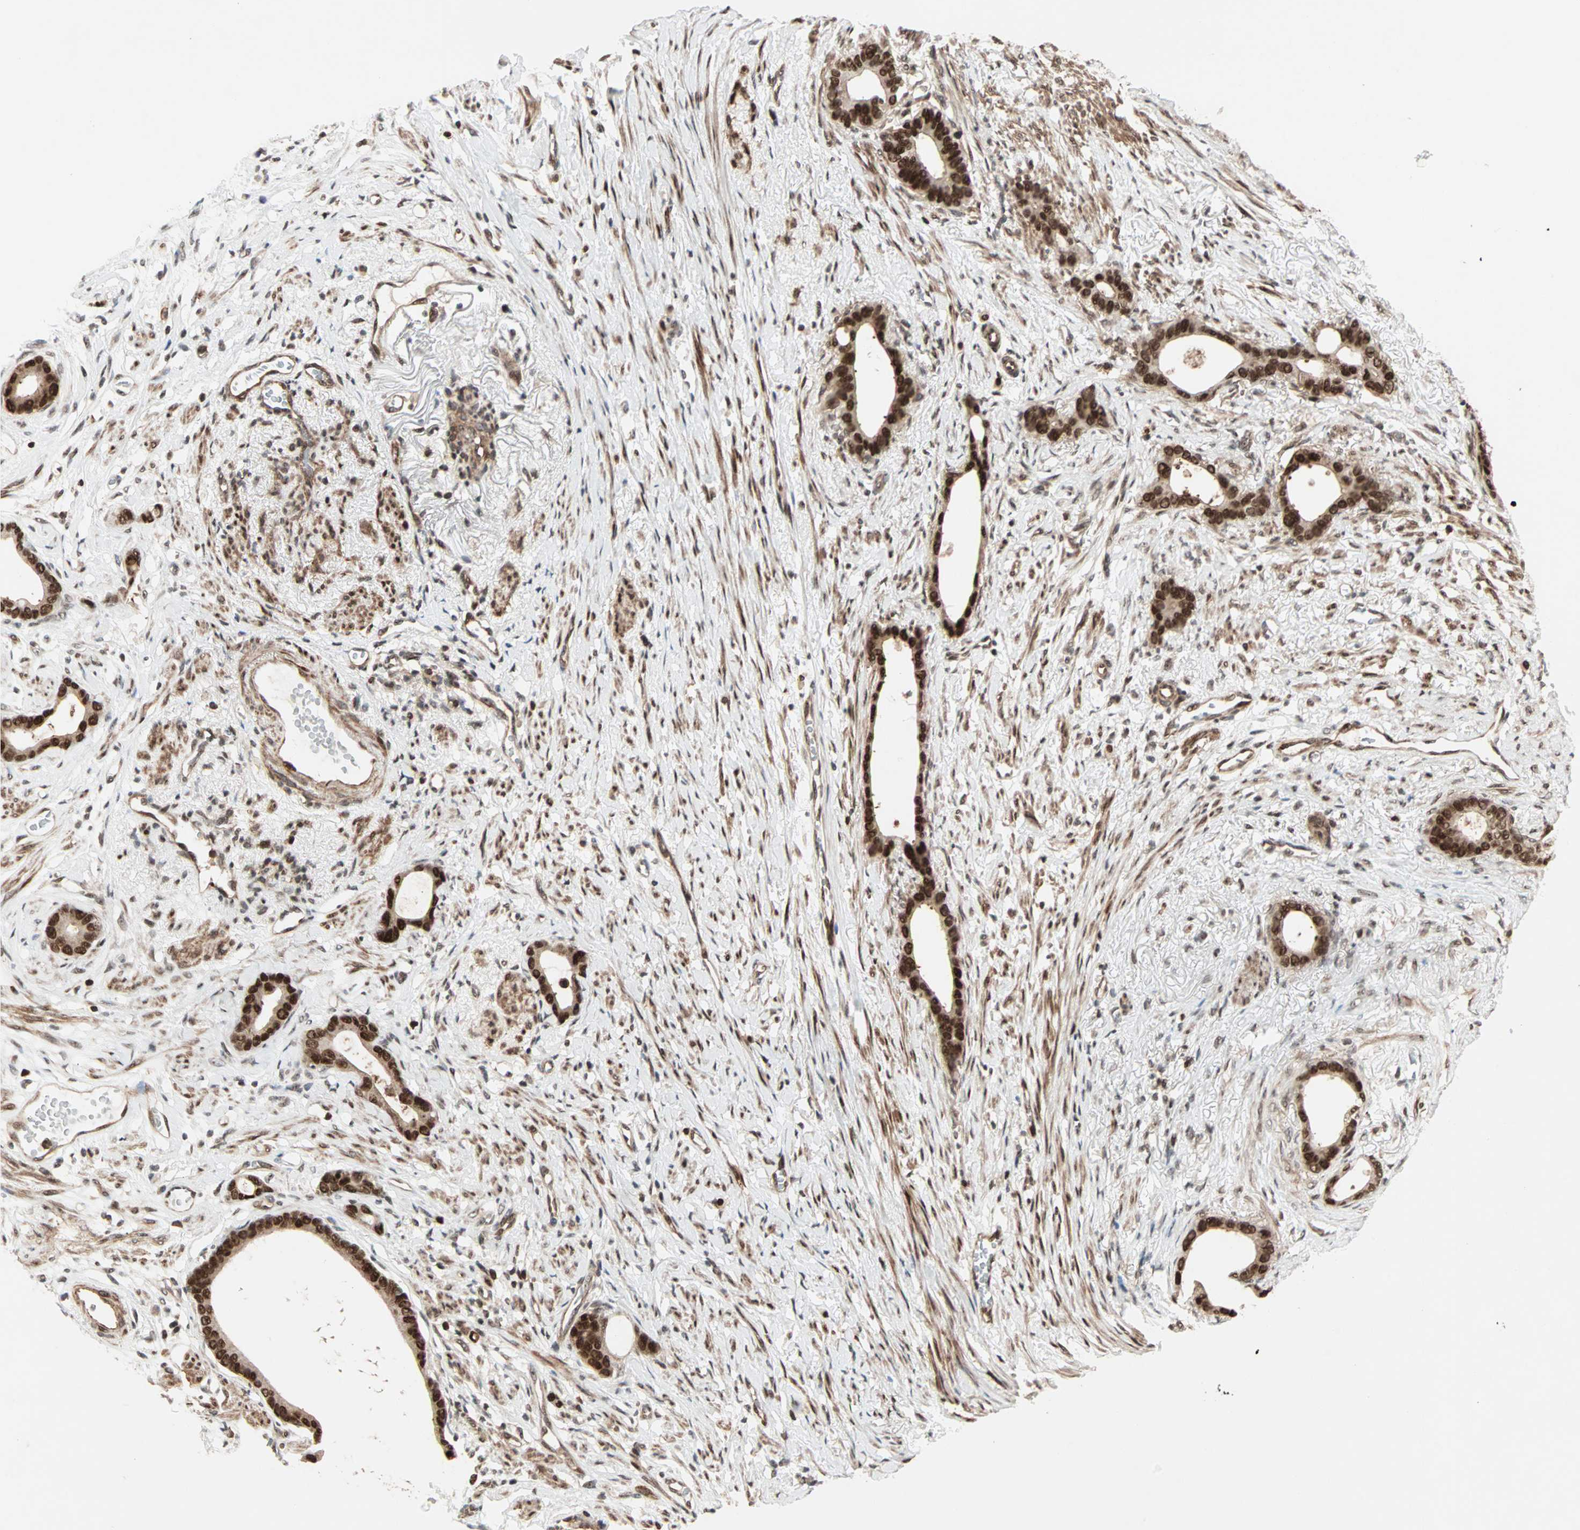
{"staining": {"intensity": "strong", "quantity": ">75%", "location": "cytoplasmic/membranous,nuclear"}, "tissue": "stomach cancer", "cell_type": "Tumor cells", "image_type": "cancer", "snomed": [{"axis": "morphology", "description": "Adenocarcinoma, NOS"}, {"axis": "topography", "description": "Stomach"}], "caption": "Immunohistochemistry (IHC) micrograph of neoplastic tissue: stomach cancer stained using immunohistochemistry demonstrates high levels of strong protein expression localized specifically in the cytoplasmic/membranous and nuclear of tumor cells, appearing as a cytoplasmic/membranous and nuclear brown color.", "gene": "ZBED9", "patient": {"sex": "female", "age": 75}}